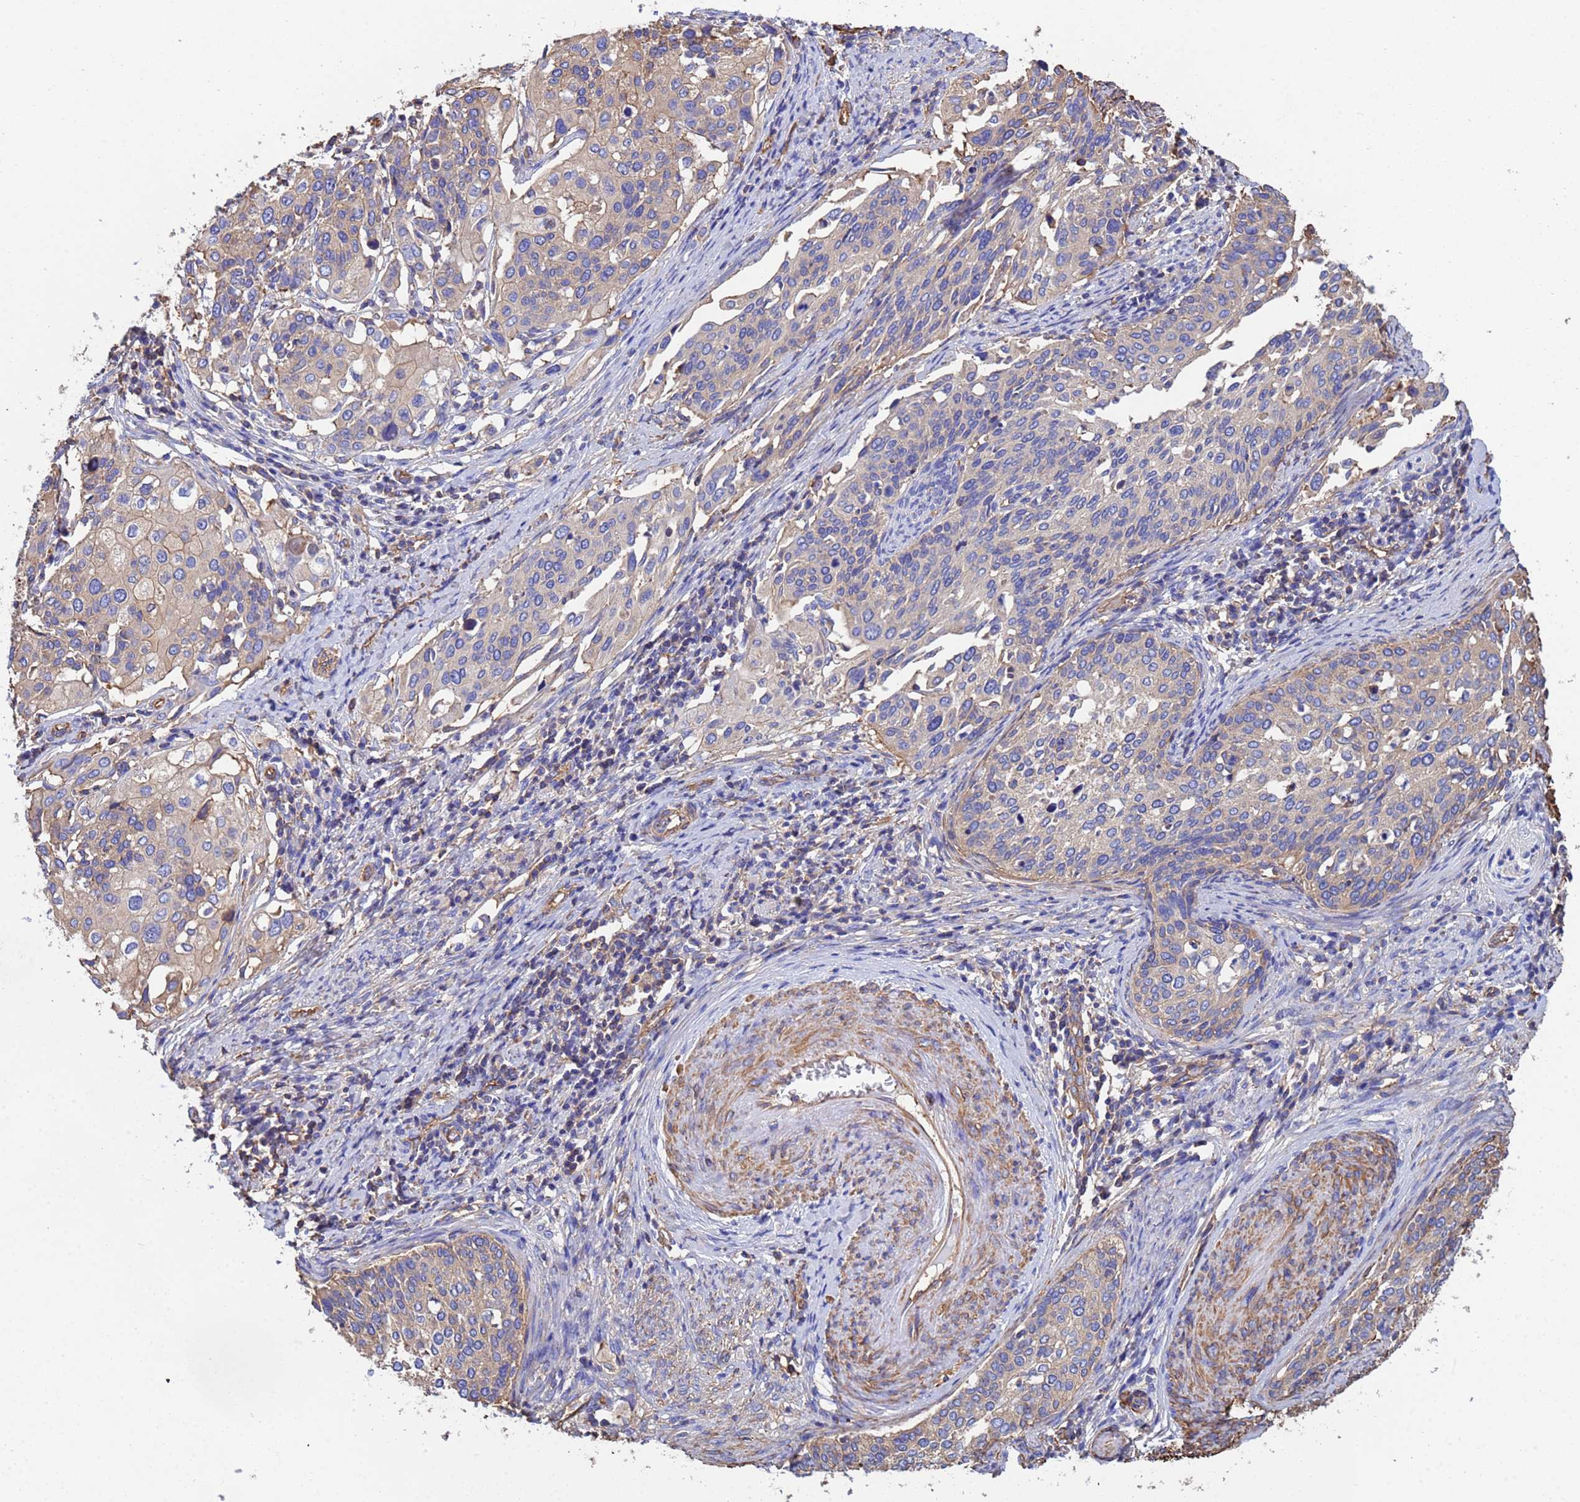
{"staining": {"intensity": "weak", "quantity": "<25%", "location": "cytoplasmic/membranous"}, "tissue": "cervical cancer", "cell_type": "Tumor cells", "image_type": "cancer", "snomed": [{"axis": "morphology", "description": "Squamous cell carcinoma, NOS"}, {"axis": "topography", "description": "Cervix"}], "caption": "This is a micrograph of immunohistochemistry staining of cervical cancer (squamous cell carcinoma), which shows no positivity in tumor cells. The staining is performed using DAB brown chromogen with nuclei counter-stained in using hematoxylin.", "gene": "MYL12A", "patient": {"sex": "female", "age": 44}}